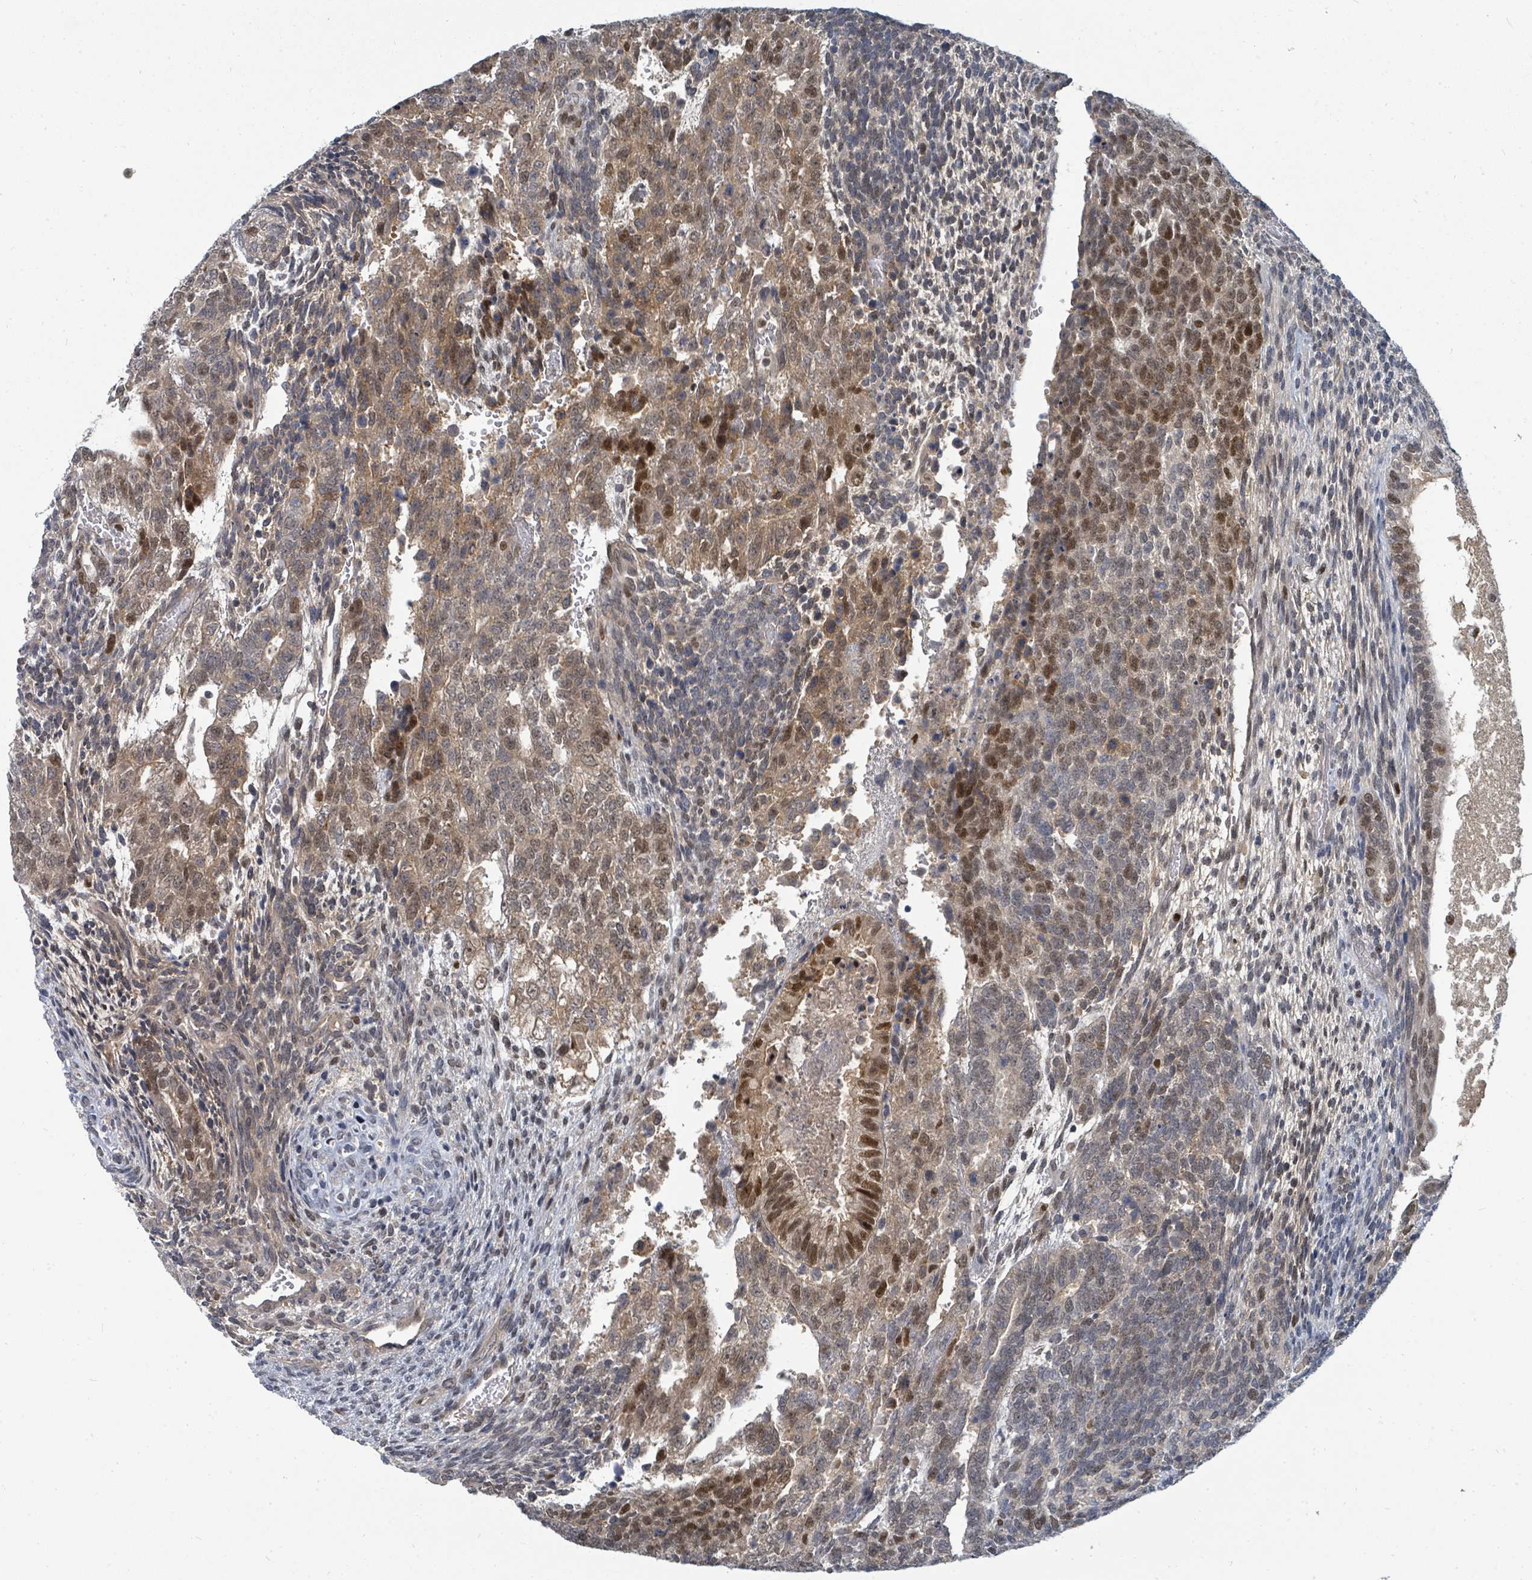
{"staining": {"intensity": "moderate", "quantity": "25%-75%", "location": "cytoplasmic/membranous,nuclear"}, "tissue": "testis cancer", "cell_type": "Tumor cells", "image_type": "cancer", "snomed": [{"axis": "morphology", "description": "Carcinoma, Embryonal, NOS"}, {"axis": "topography", "description": "Testis"}], "caption": "Immunohistochemical staining of human testis embryonal carcinoma reveals medium levels of moderate cytoplasmic/membranous and nuclear expression in approximately 25%-75% of tumor cells.", "gene": "UCK1", "patient": {"sex": "male", "age": 23}}